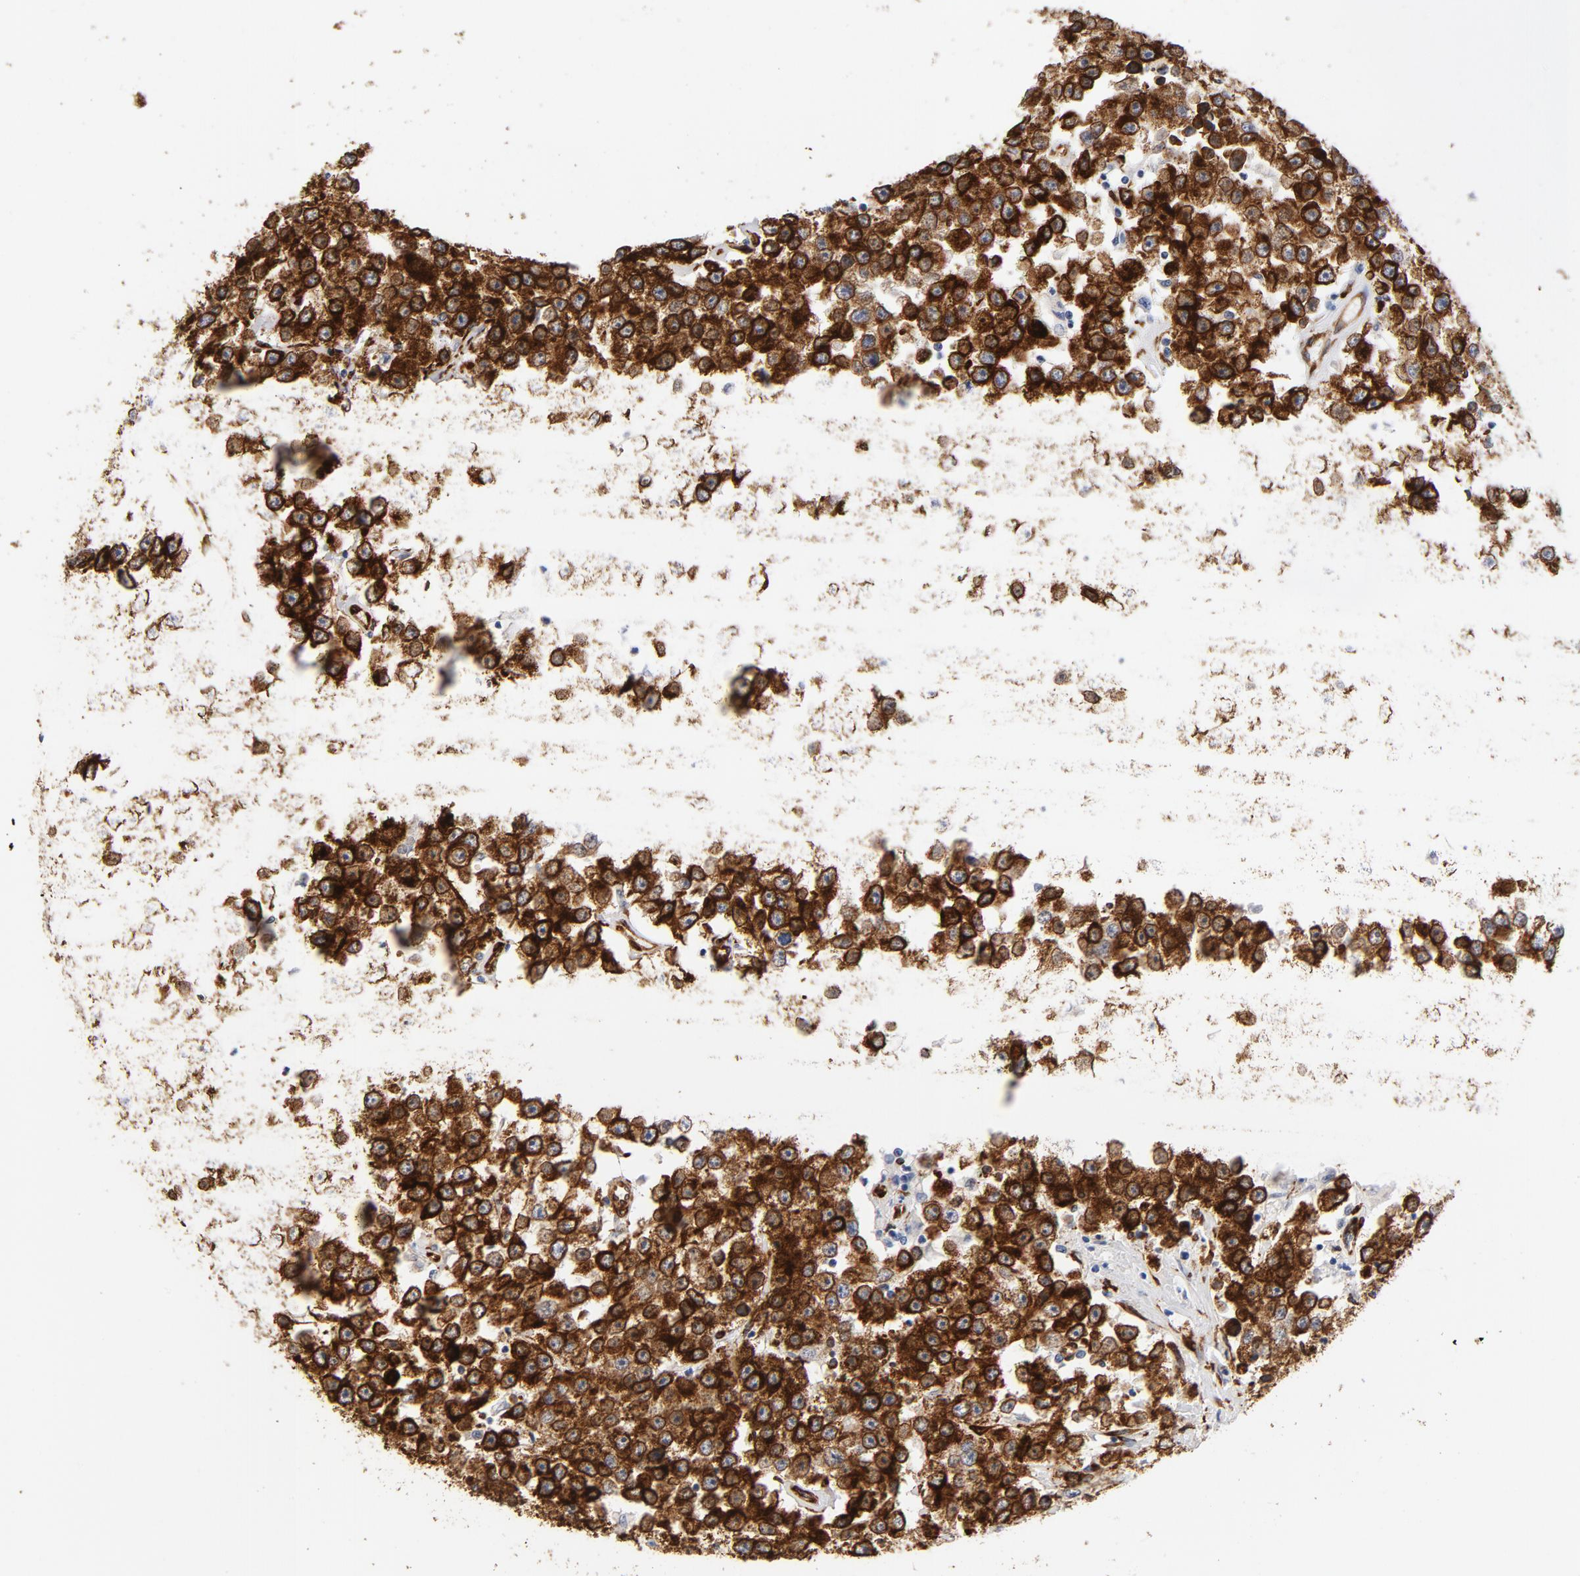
{"staining": {"intensity": "strong", "quantity": ">75%", "location": "cytoplasmic/membranous"}, "tissue": "testis cancer", "cell_type": "Tumor cells", "image_type": "cancer", "snomed": [{"axis": "morphology", "description": "Seminoma, NOS"}, {"axis": "topography", "description": "Testis"}], "caption": "Strong cytoplasmic/membranous protein staining is seen in approximately >75% of tumor cells in testis seminoma.", "gene": "SERPINH1", "patient": {"sex": "male", "age": 52}}